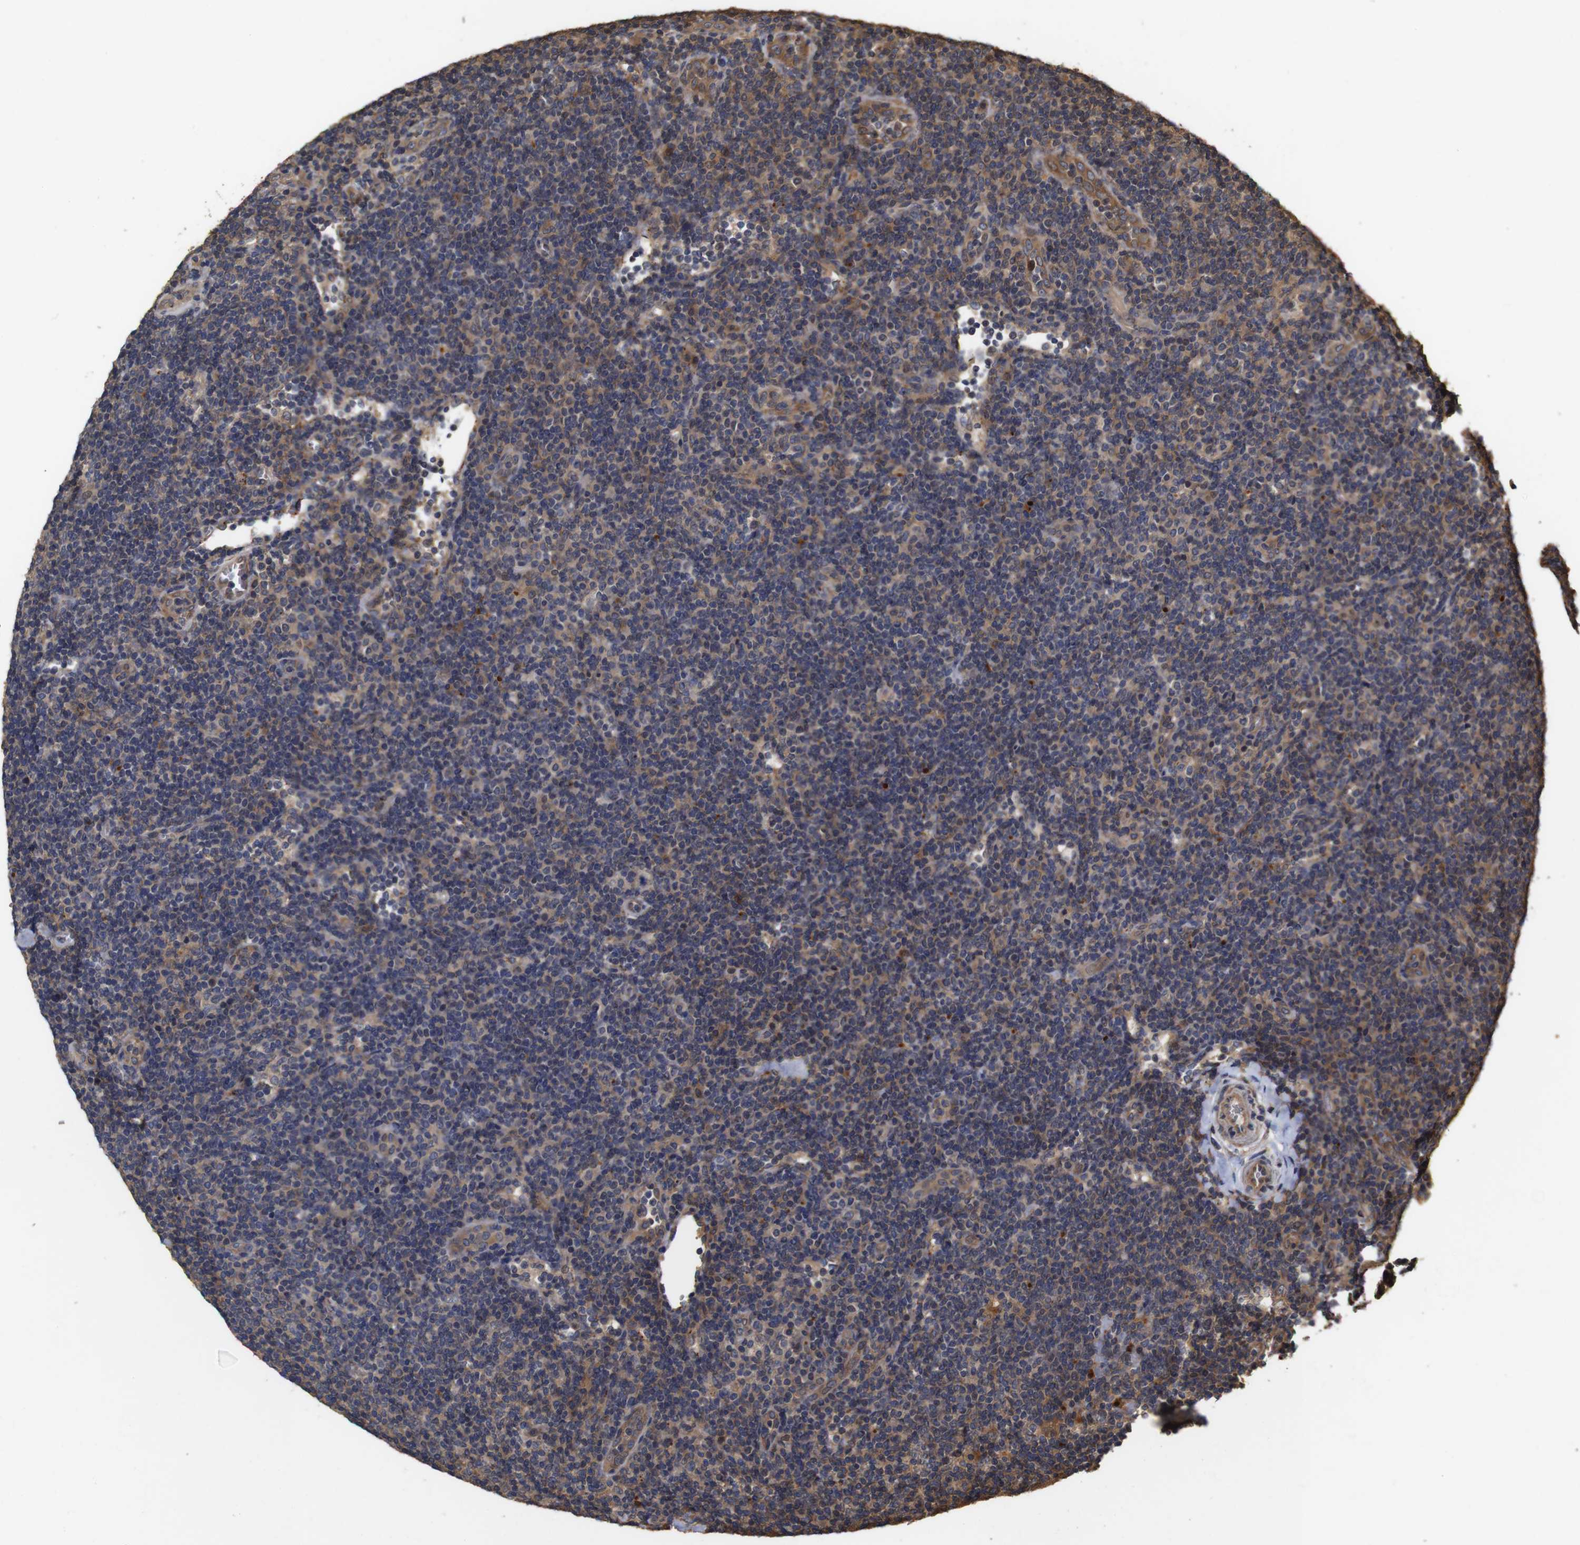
{"staining": {"intensity": "moderate", "quantity": "<25%", "location": "cytoplasmic/membranous"}, "tissue": "lymphoma", "cell_type": "Tumor cells", "image_type": "cancer", "snomed": [{"axis": "morphology", "description": "Hodgkin's disease, NOS"}, {"axis": "topography", "description": "Lymph node"}], "caption": "High-magnification brightfield microscopy of Hodgkin's disease stained with DAB (3,3'-diaminobenzidine) (brown) and counterstained with hematoxylin (blue). tumor cells exhibit moderate cytoplasmic/membranous staining is seen in about<25% of cells. The staining is performed using DAB brown chromogen to label protein expression. The nuclei are counter-stained blue using hematoxylin.", "gene": "PTPN14", "patient": {"sex": "female", "age": 57}}